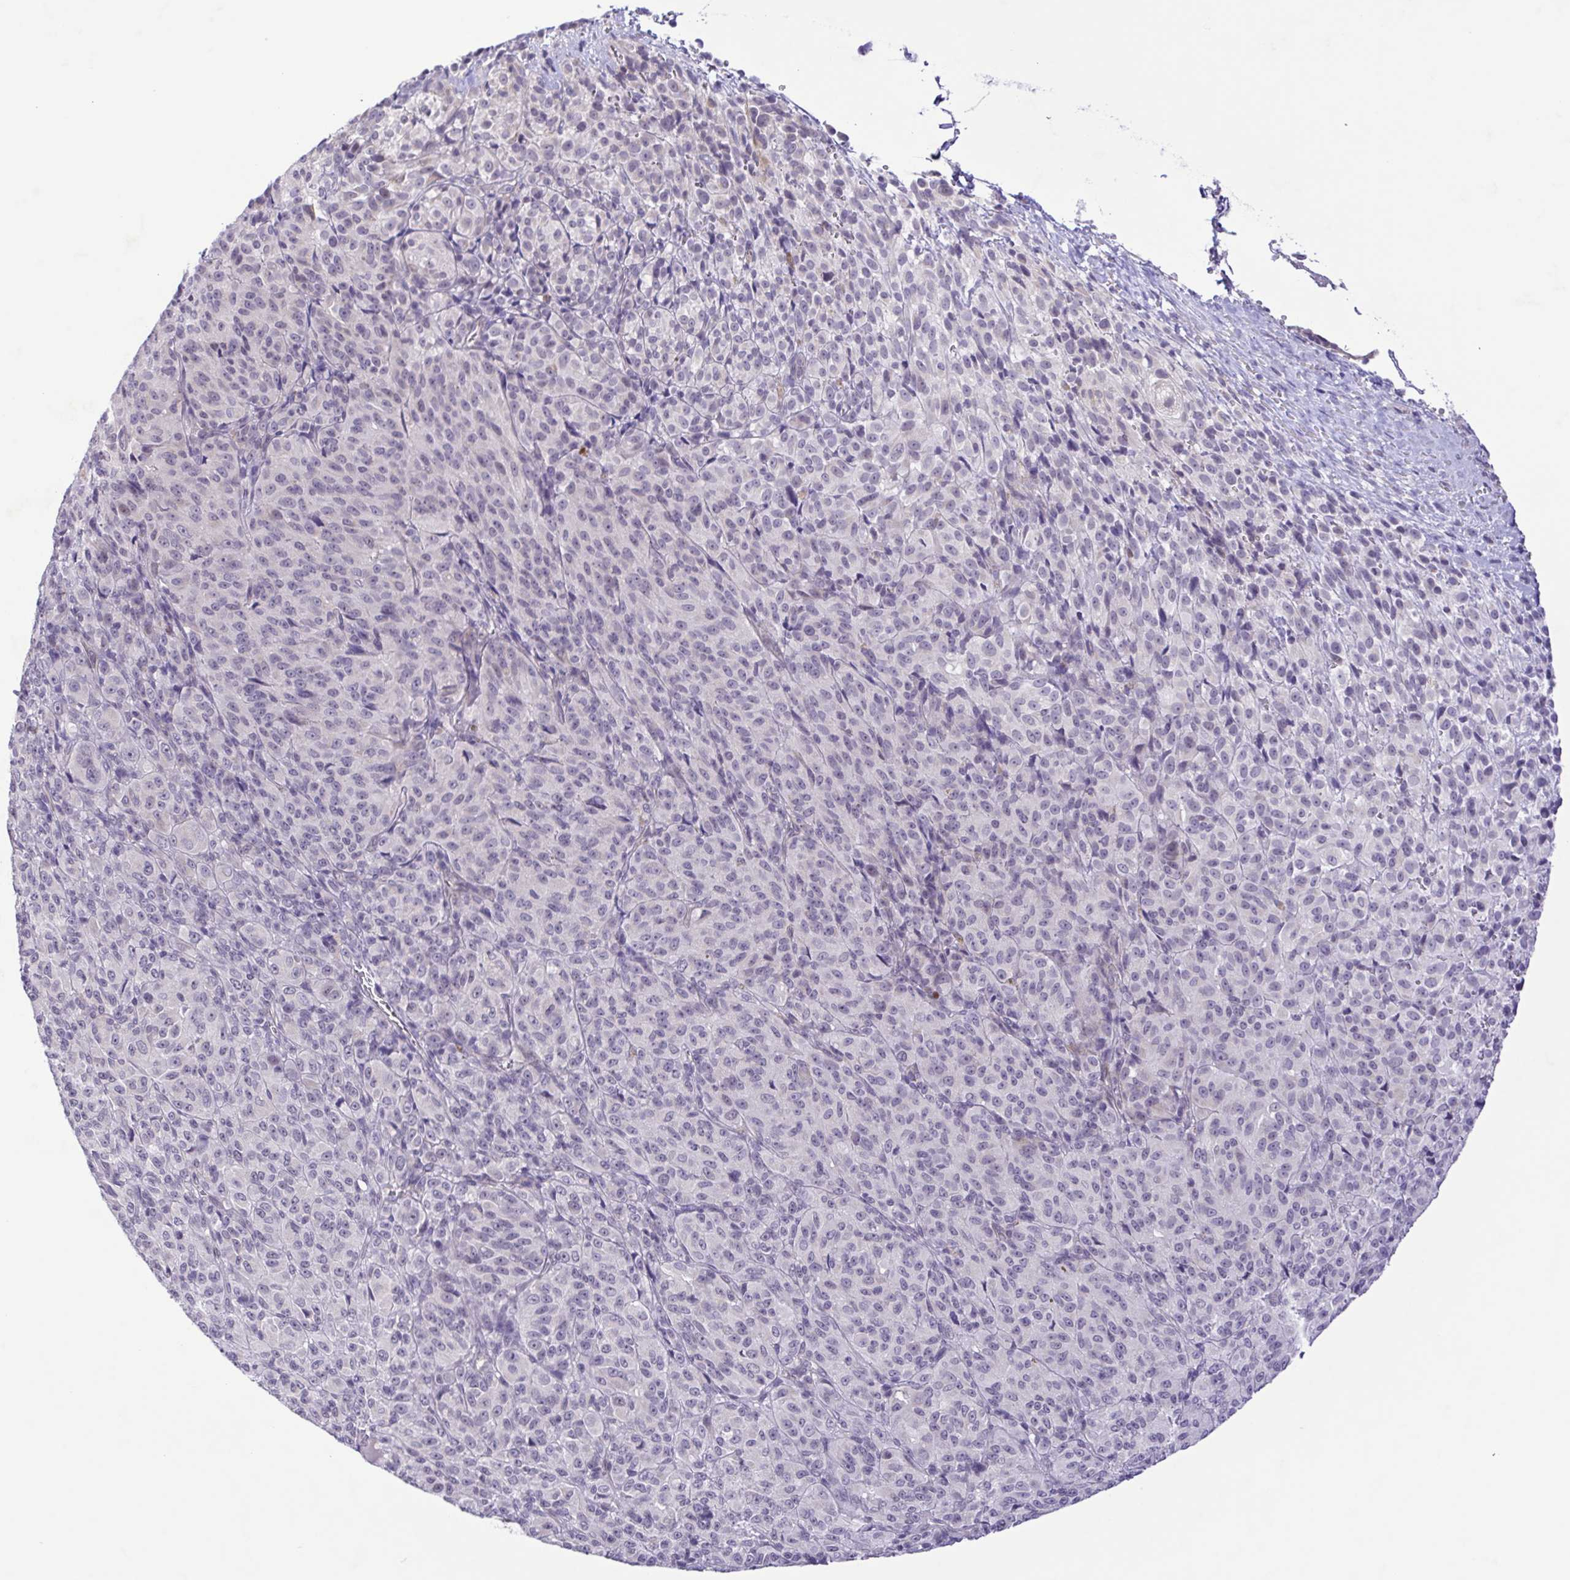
{"staining": {"intensity": "negative", "quantity": "none", "location": "none"}, "tissue": "melanoma", "cell_type": "Tumor cells", "image_type": "cancer", "snomed": [{"axis": "morphology", "description": "Malignant melanoma, Metastatic site"}, {"axis": "topography", "description": "Brain"}], "caption": "Immunohistochemistry (IHC) of human melanoma demonstrates no positivity in tumor cells. (DAB (3,3'-diaminobenzidine) IHC with hematoxylin counter stain).", "gene": "IL1RN", "patient": {"sex": "female", "age": 56}}